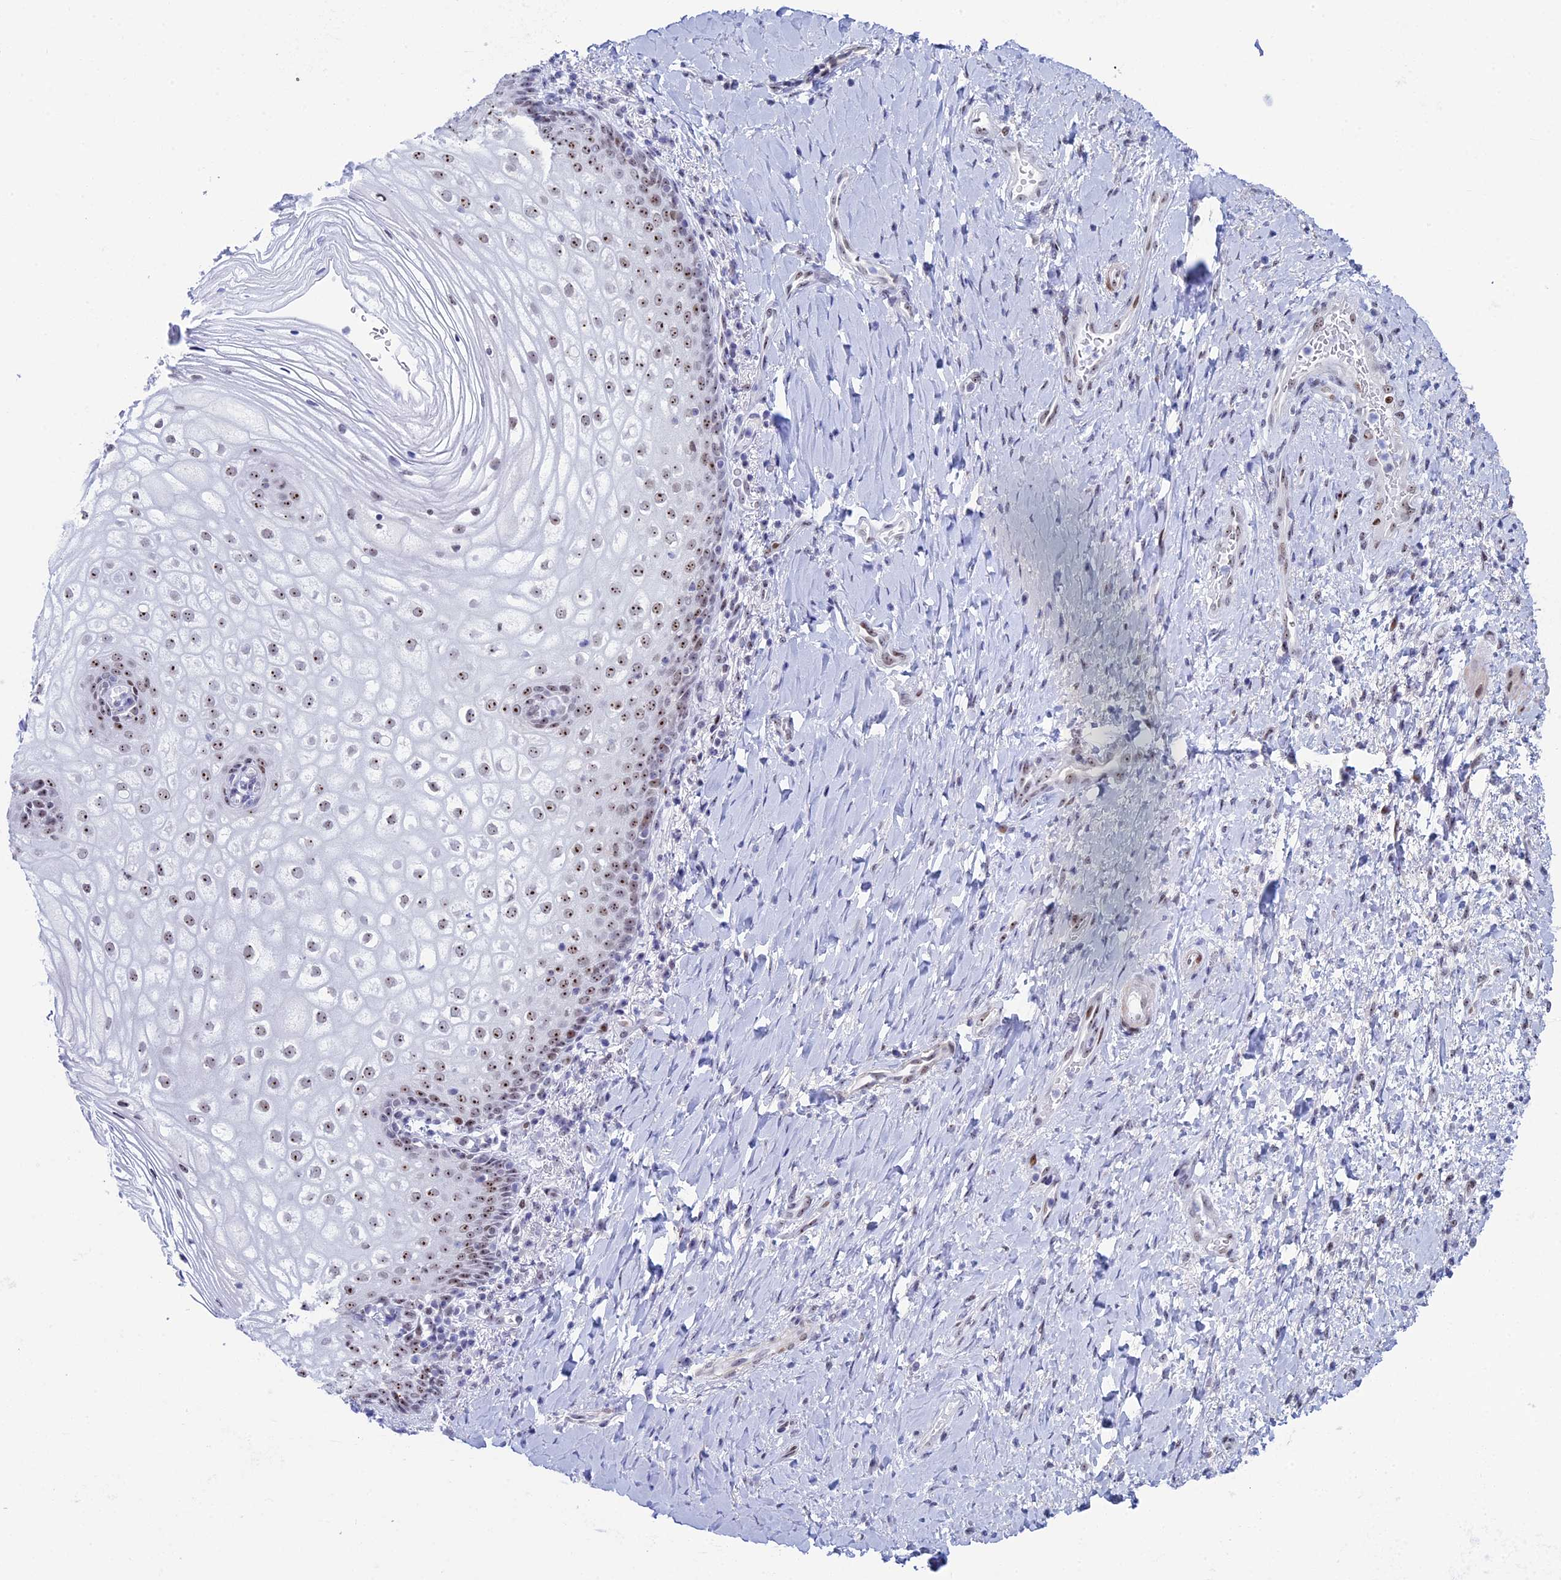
{"staining": {"intensity": "moderate", "quantity": "25%-75%", "location": "nuclear"}, "tissue": "vagina", "cell_type": "Squamous epithelial cells", "image_type": "normal", "snomed": [{"axis": "morphology", "description": "Normal tissue, NOS"}, {"axis": "topography", "description": "Vagina"}], "caption": "Immunohistochemistry of benign human vagina reveals medium levels of moderate nuclear staining in about 25%-75% of squamous epithelial cells. The staining was performed using DAB (3,3'-diaminobenzidine), with brown indicating positive protein expression. Nuclei are stained blue with hematoxylin.", "gene": "CCDC86", "patient": {"sex": "female", "age": 60}}